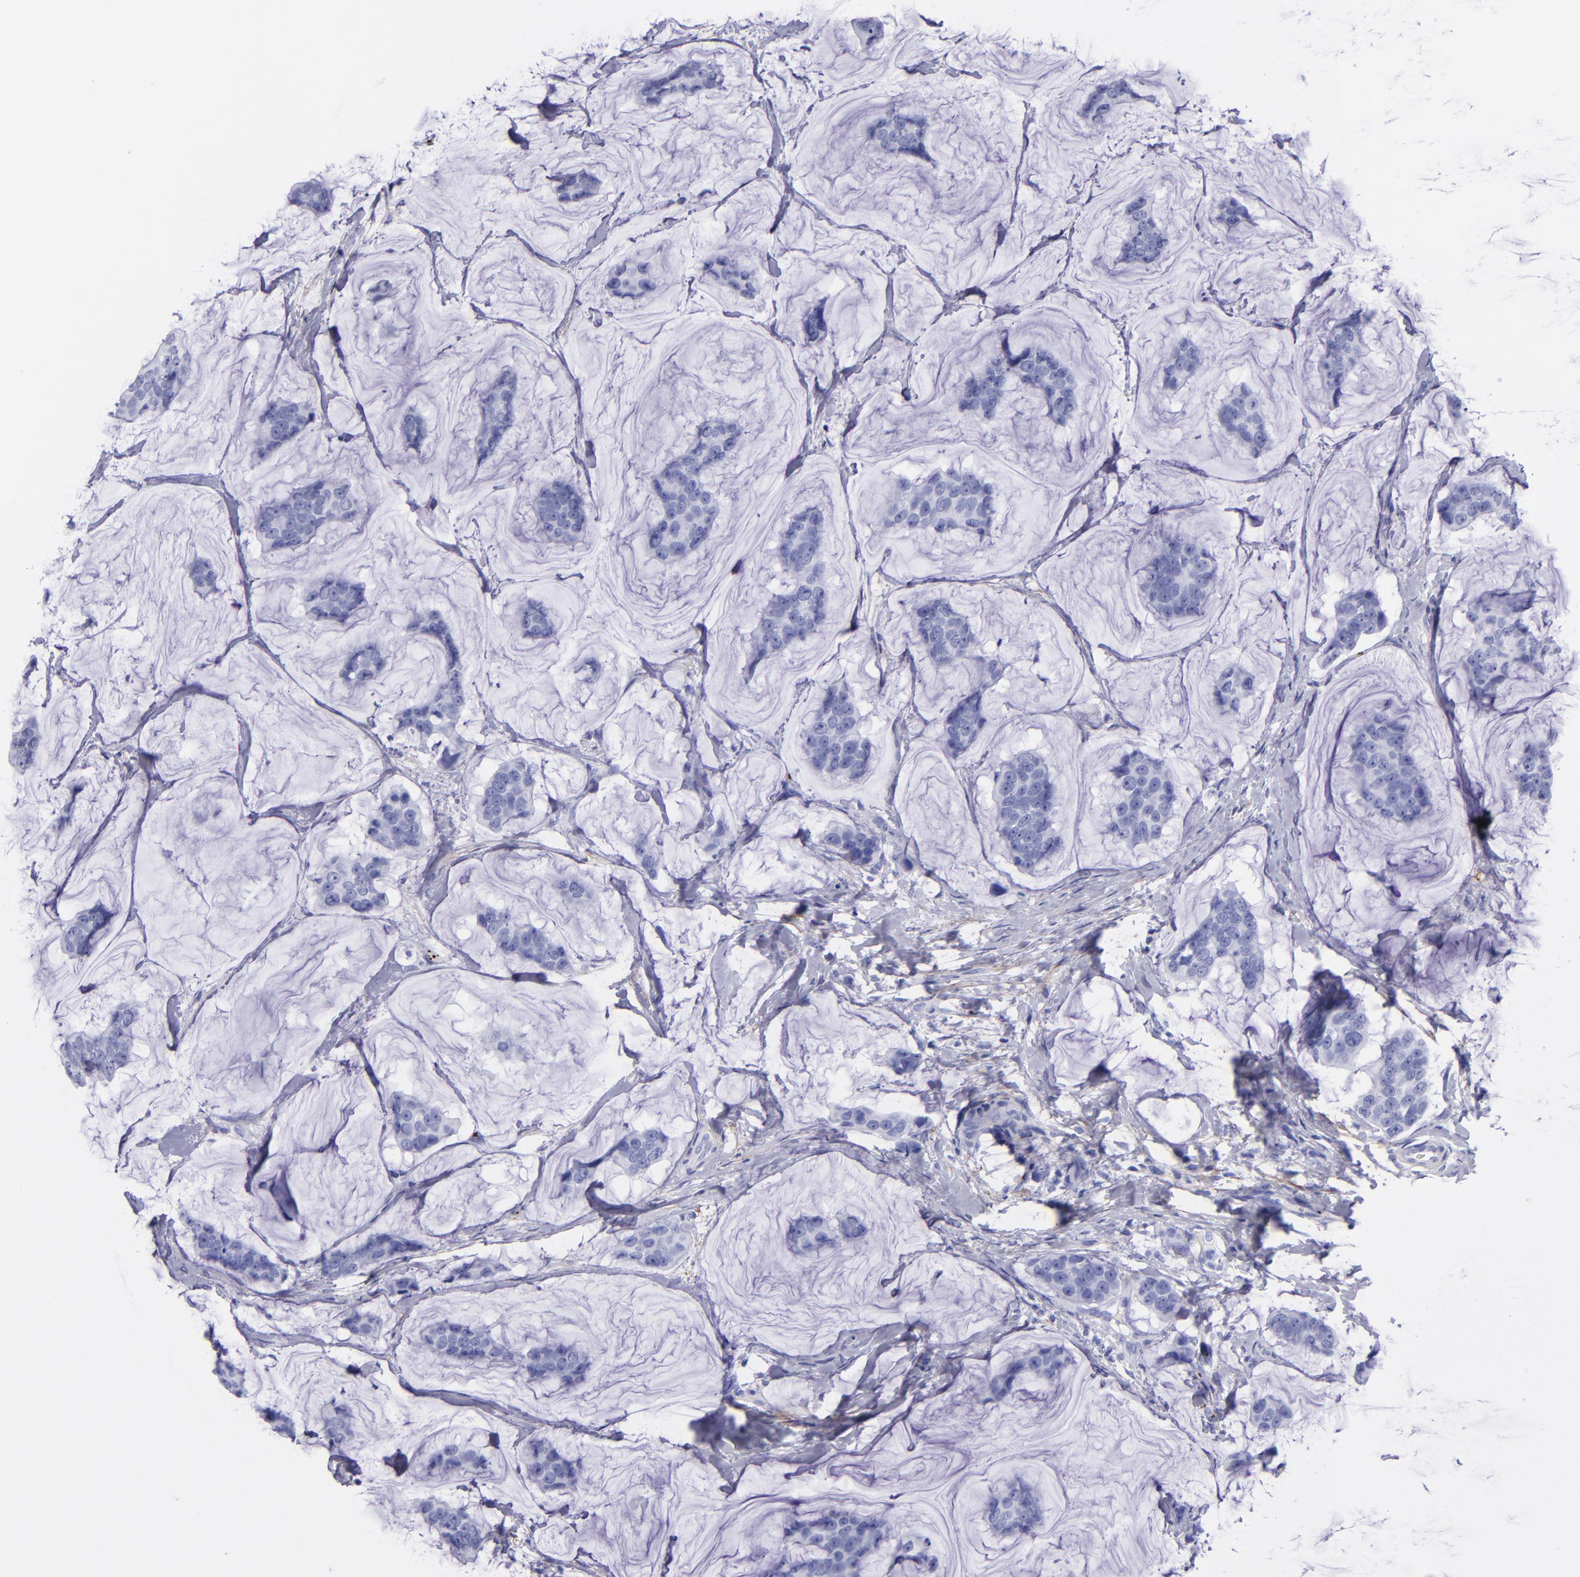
{"staining": {"intensity": "negative", "quantity": "none", "location": "none"}, "tissue": "breast cancer", "cell_type": "Tumor cells", "image_type": "cancer", "snomed": [{"axis": "morphology", "description": "Normal tissue, NOS"}, {"axis": "morphology", "description": "Duct carcinoma"}, {"axis": "topography", "description": "Breast"}], "caption": "An IHC histopathology image of infiltrating ductal carcinoma (breast) is shown. There is no staining in tumor cells of infiltrating ductal carcinoma (breast).", "gene": "EFCAB13", "patient": {"sex": "female", "age": 50}}